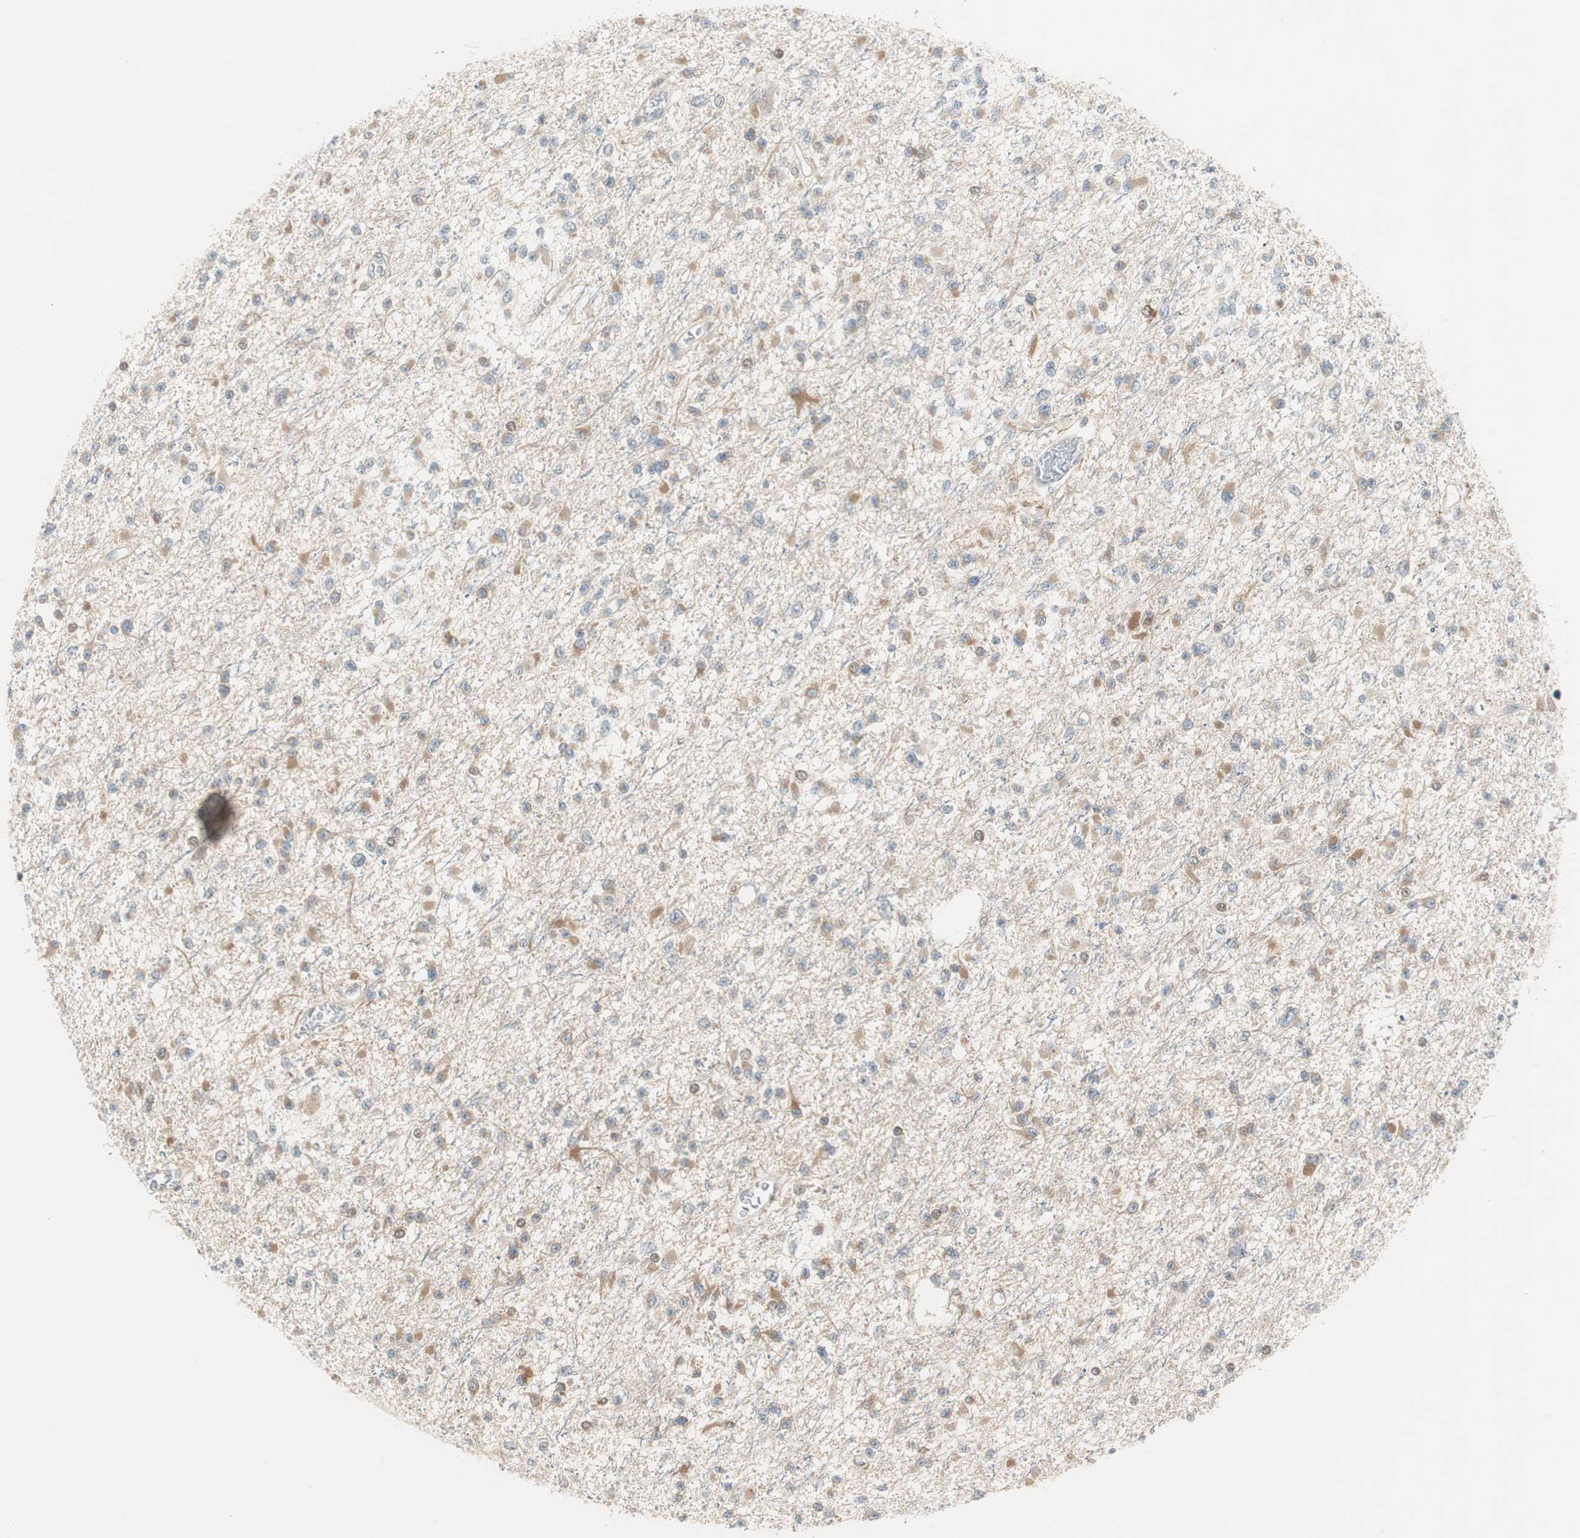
{"staining": {"intensity": "moderate", "quantity": ">75%", "location": "cytoplasmic/membranous"}, "tissue": "glioma", "cell_type": "Tumor cells", "image_type": "cancer", "snomed": [{"axis": "morphology", "description": "Glioma, malignant, Low grade"}, {"axis": "topography", "description": "Brain"}], "caption": "Human glioma stained for a protein (brown) exhibits moderate cytoplasmic/membranous positive positivity in about >75% of tumor cells.", "gene": "CGRRF1", "patient": {"sex": "female", "age": 22}}